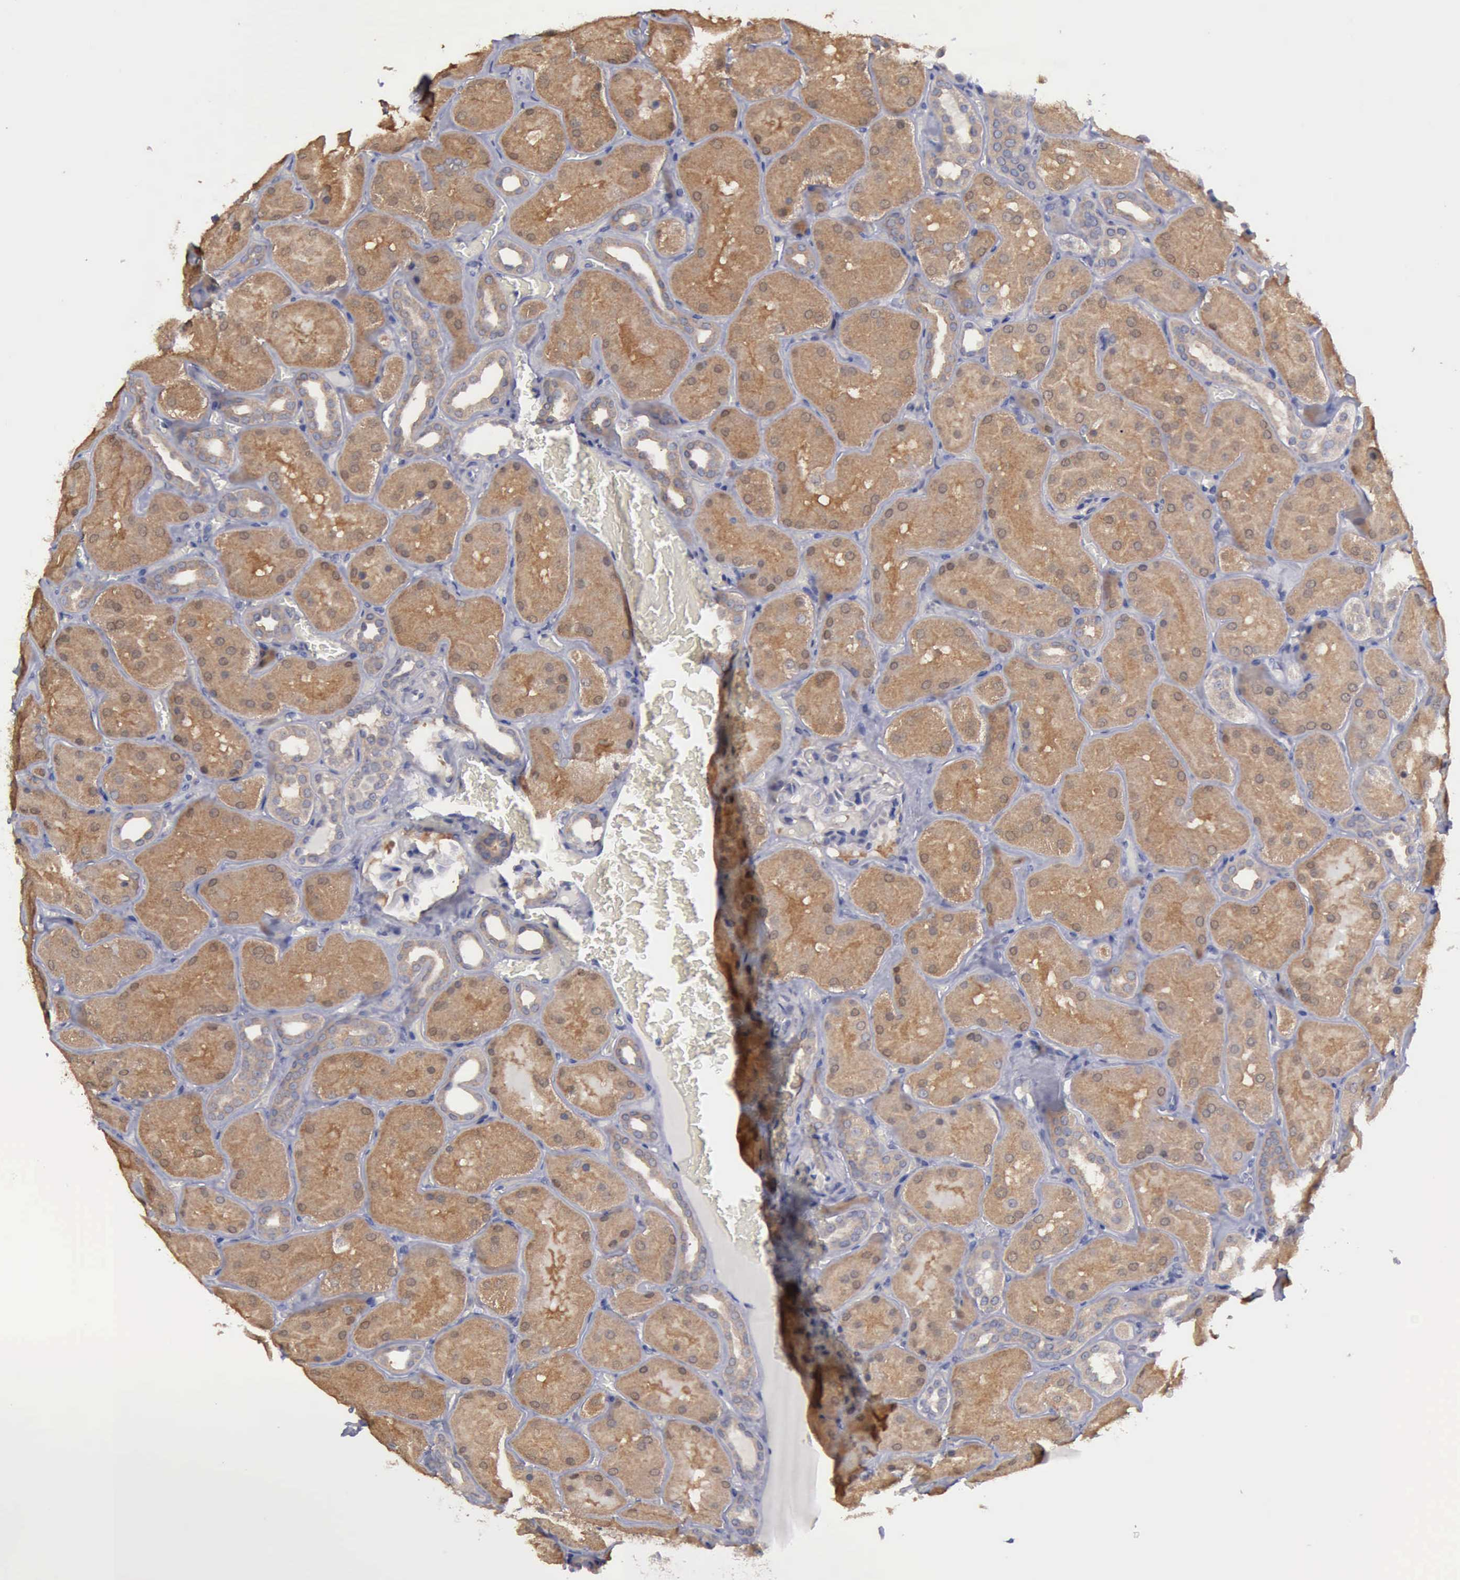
{"staining": {"intensity": "negative", "quantity": "none", "location": "none"}, "tissue": "kidney", "cell_type": "Cells in glomeruli", "image_type": "normal", "snomed": [{"axis": "morphology", "description": "Normal tissue, NOS"}, {"axis": "topography", "description": "Kidney"}], "caption": "Immunohistochemistry (IHC) micrograph of unremarkable kidney stained for a protein (brown), which displays no positivity in cells in glomeruli. (Stains: DAB immunohistochemistry (IHC) with hematoxylin counter stain, Microscopy: brightfield microscopy at high magnification).", "gene": "PHKA1", "patient": {"sex": "male", "age": 28}}